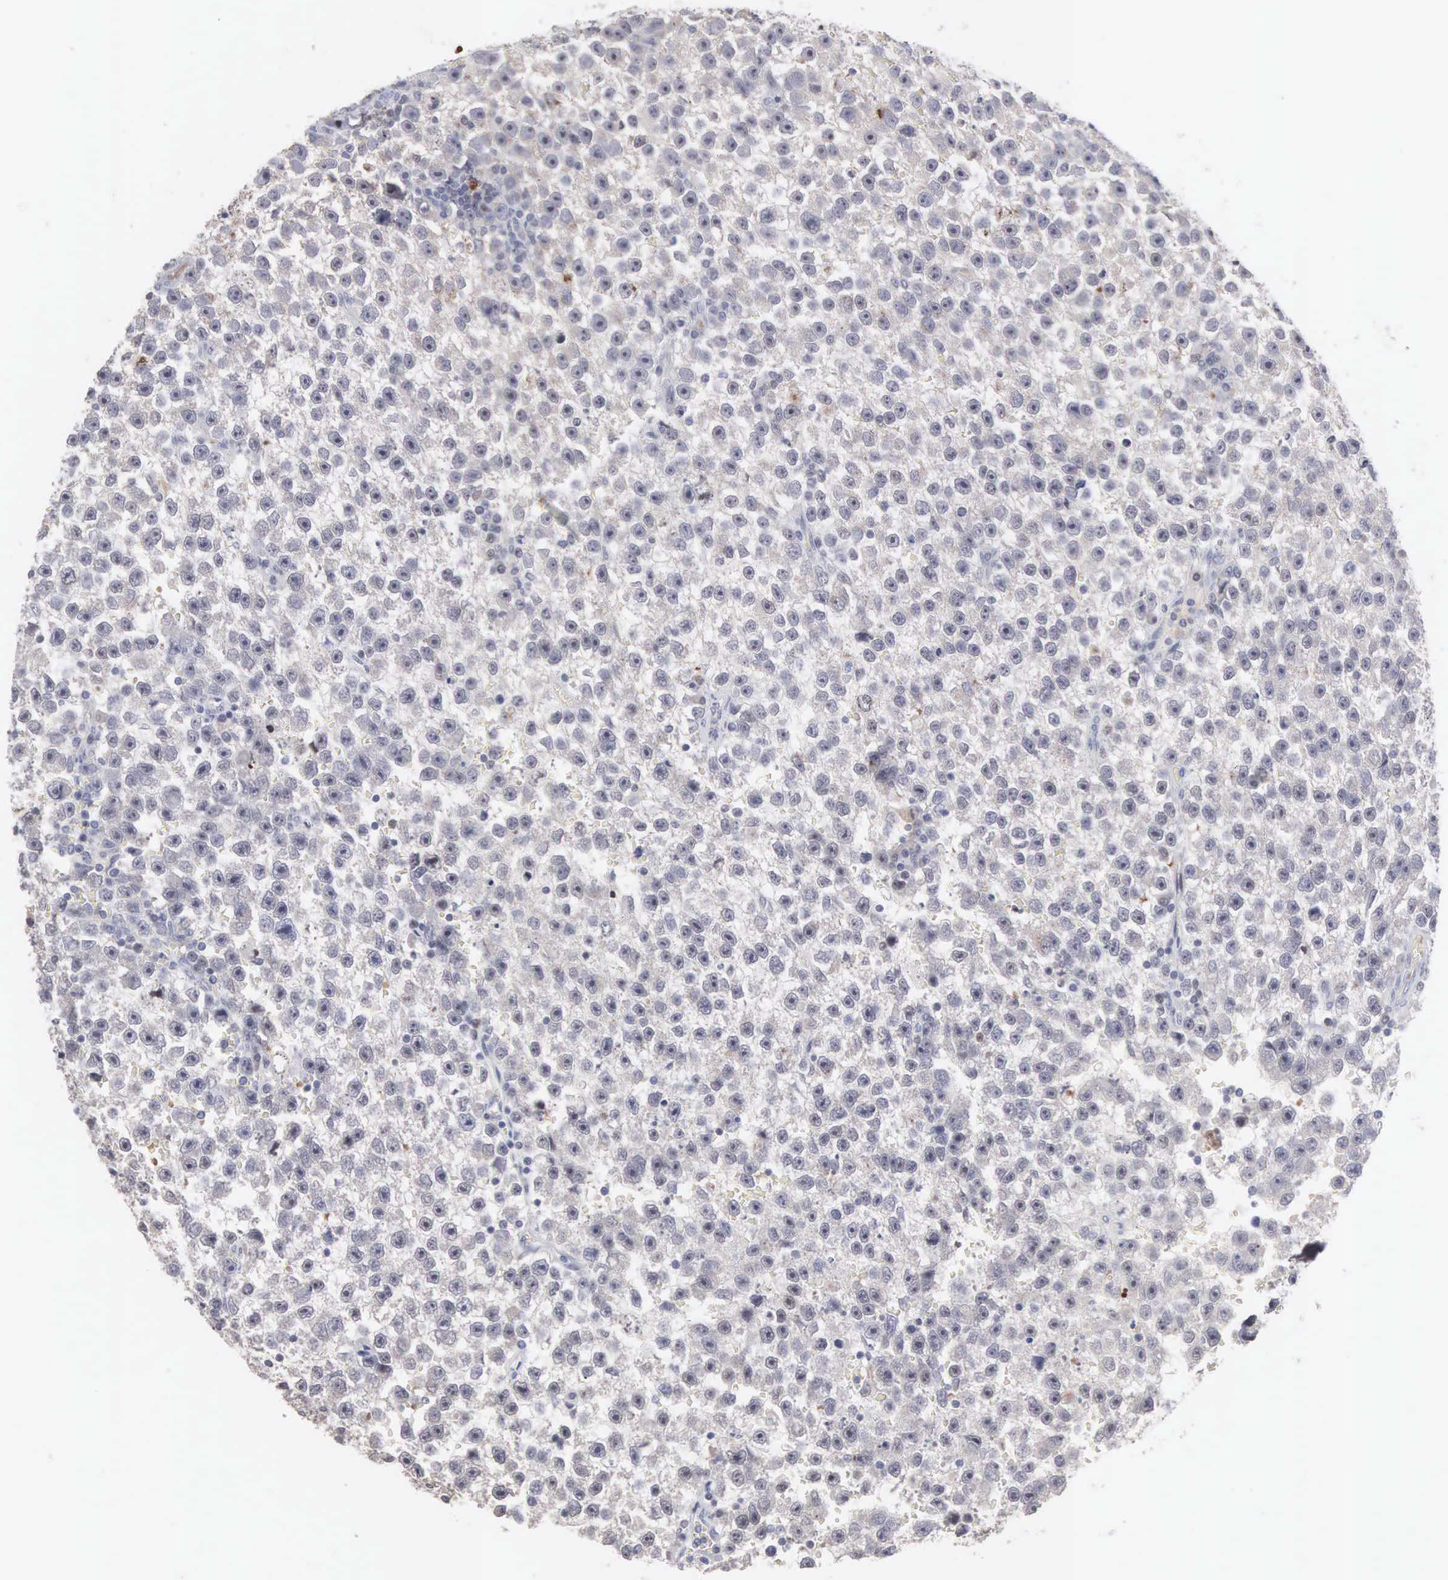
{"staining": {"intensity": "negative", "quantity": "none", "location": "none"}, "tissue": "testis cancer", "cell_type": "Tumor cells", "image_type": "cancer", "snomed": [{"axis": "morphology", "description": "Seminoma, NOS"}, {"axis": "topography", "description": "Testis"}], "caption": "A micrograph of human testis seminoma is negative for staining in tumor cells.", "gene": "ACOT4", "patient": {"sex": "male", "age": 33}}